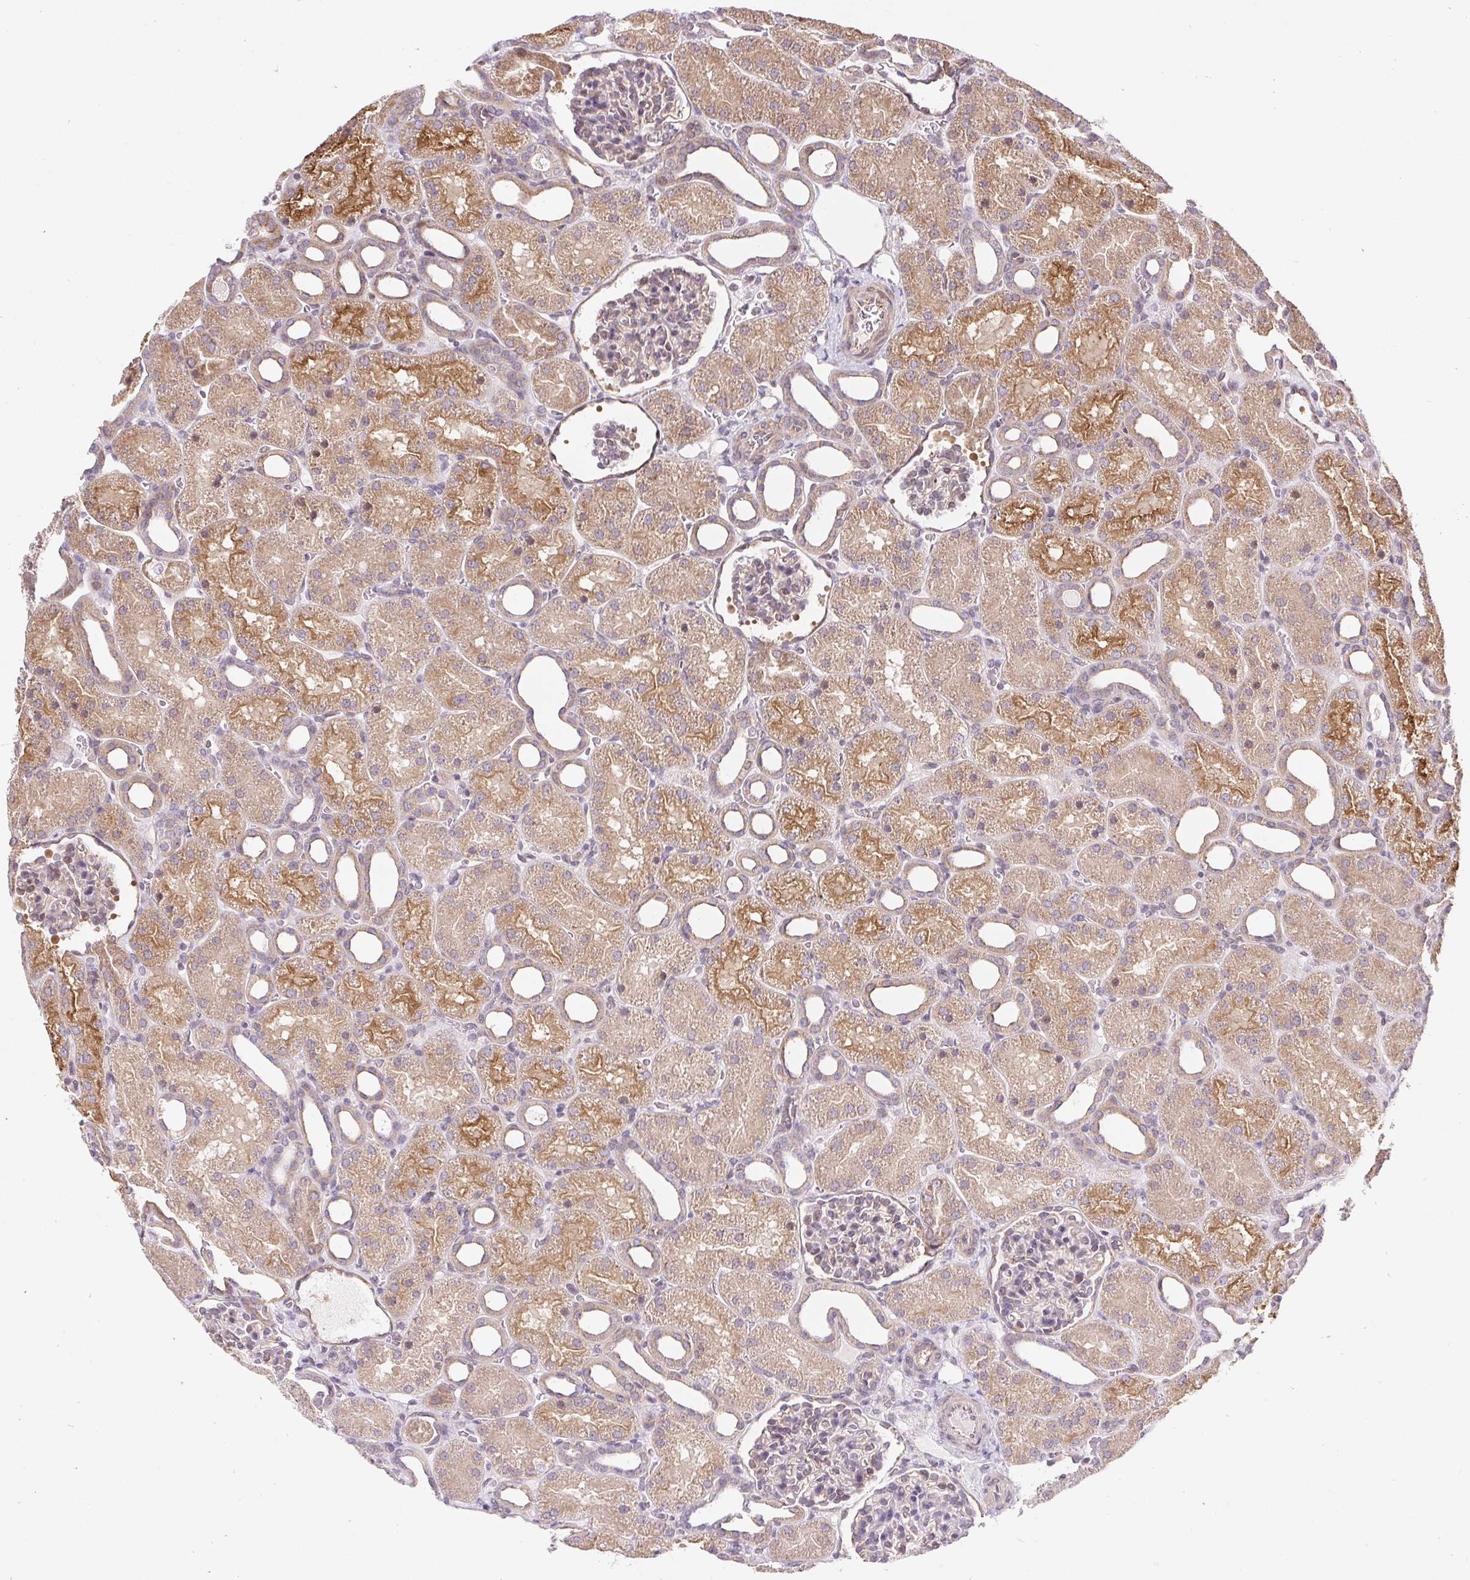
{"staining": {"intensity": "weak", "quantity": "25%-75%", "location": "cytoplasmic/membranous"}, "tissue": "kidney", "cell_type": "Cells in glomeruli", "image_type": "normal", "snomed": [{"axis": "morphology", "description": "Normal tissue, NOS"}, {"axis": "topography", "description": "Kidney"}], "caption": "Immunohistochemistry staining of benign kidney, which demonstrates low levels of weak cytoplasmic/membranous positivity in about 25%-75% of cells in glomeruli indicating weak cytoplasmic/membranous protein staining. The staining was performed using DAB (3,3'-diaminobenzidine) (brown) for protein detection and nuclei were counterstained in hematoxylin (blue).", "gene": "LYPD5", "patient": {"sex": "male", "age": 2}}